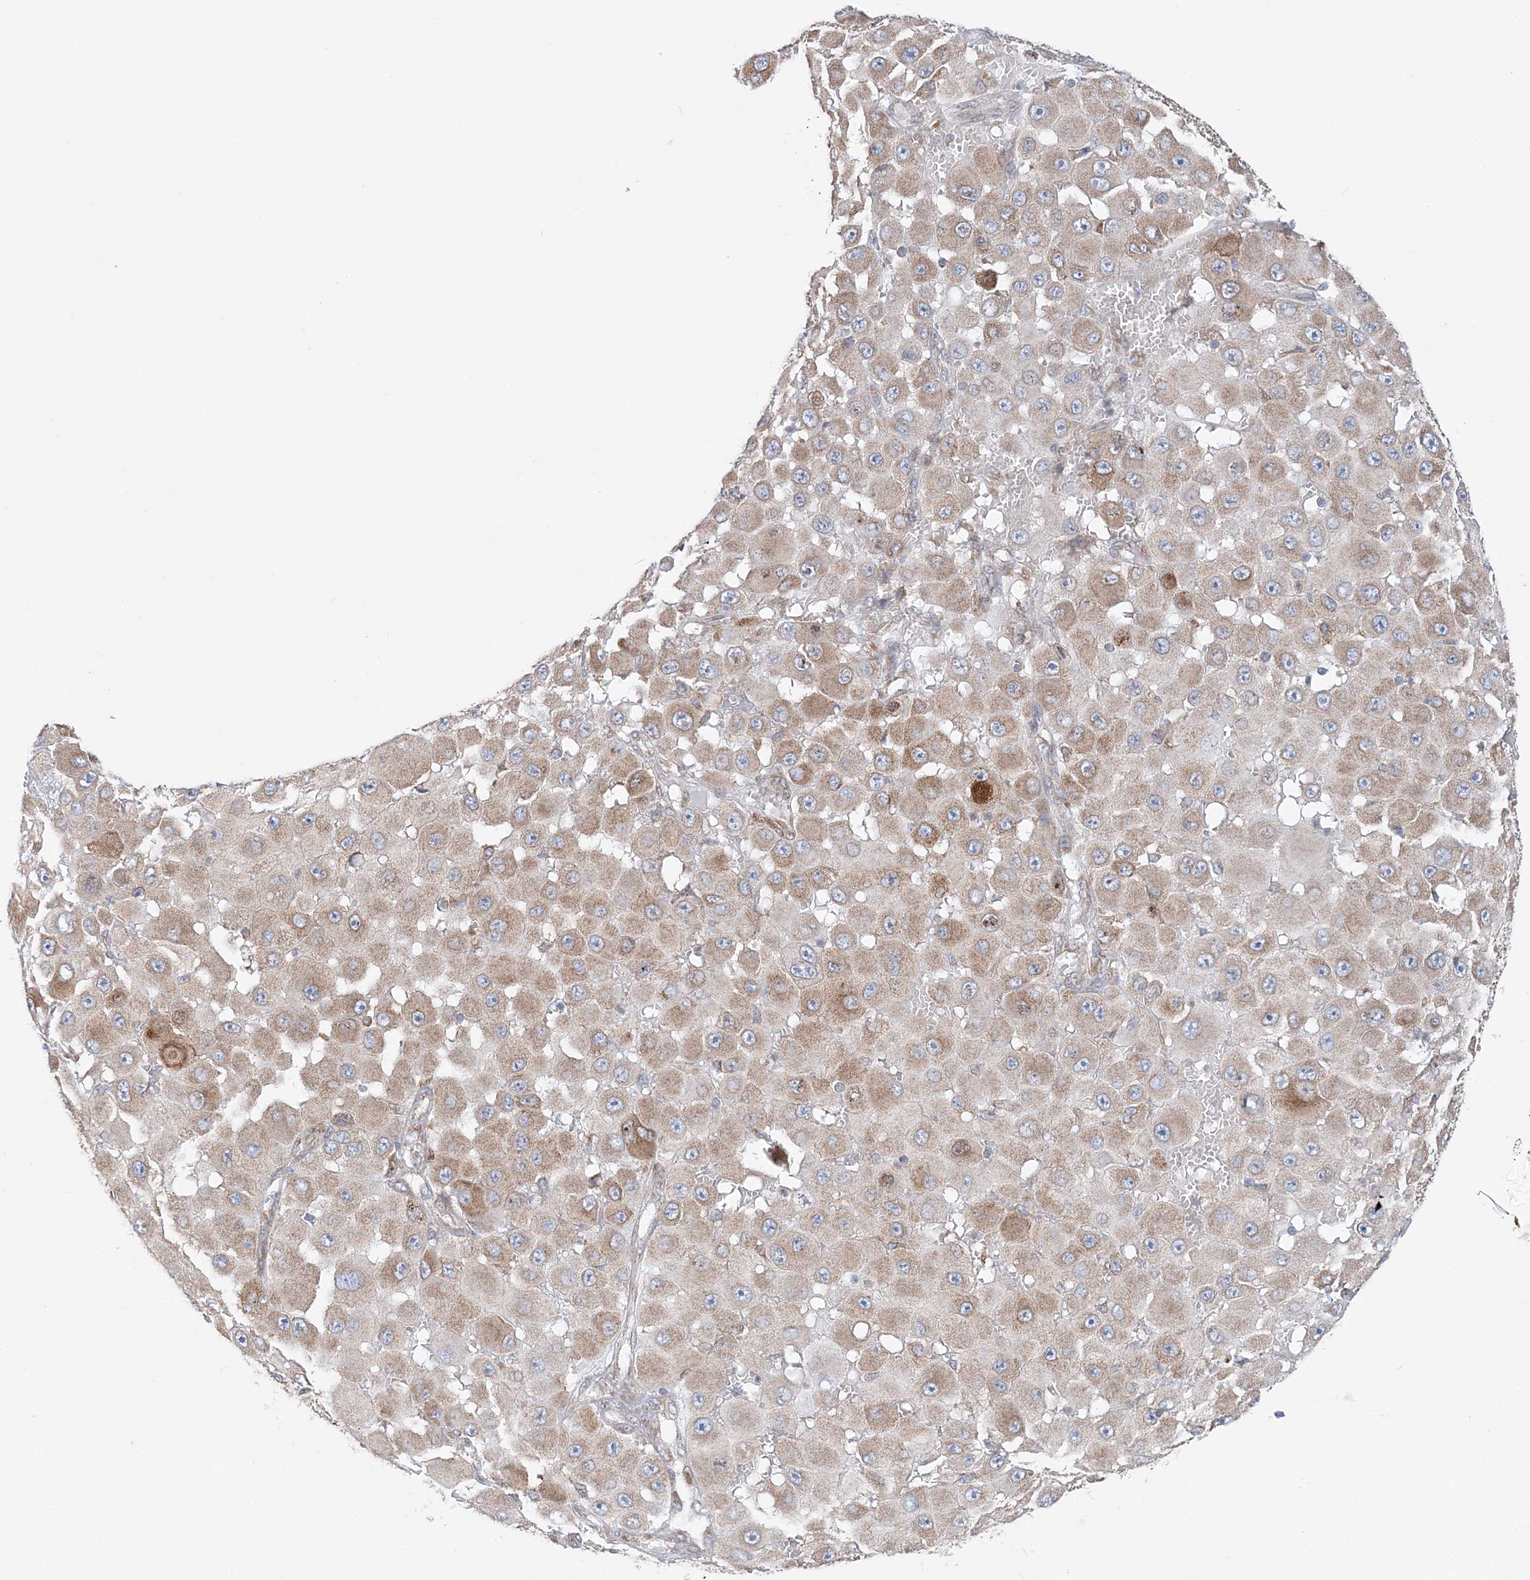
{"staining": {"intensity": "weak", "quantity": ">75%", "location": "cytoplasmic/membranous"}, "tissue": "melanoma", "cell_type": "Tumor cells", "image_type": "cancer", "snomed": [{"axis": "morphology", "description": "Malignant melanoma, NOS"}, {"axis": "topography", "description": "Skin"}], "caption": "The photomicrograph reveals immunohistochemical staining of malignant melanoma. There is weak cytoplasmic/membranous positivity is identified in about >75% of tumor cells.", "gene": "TMED10", "patient": {"sex": "female", "age": 81}}